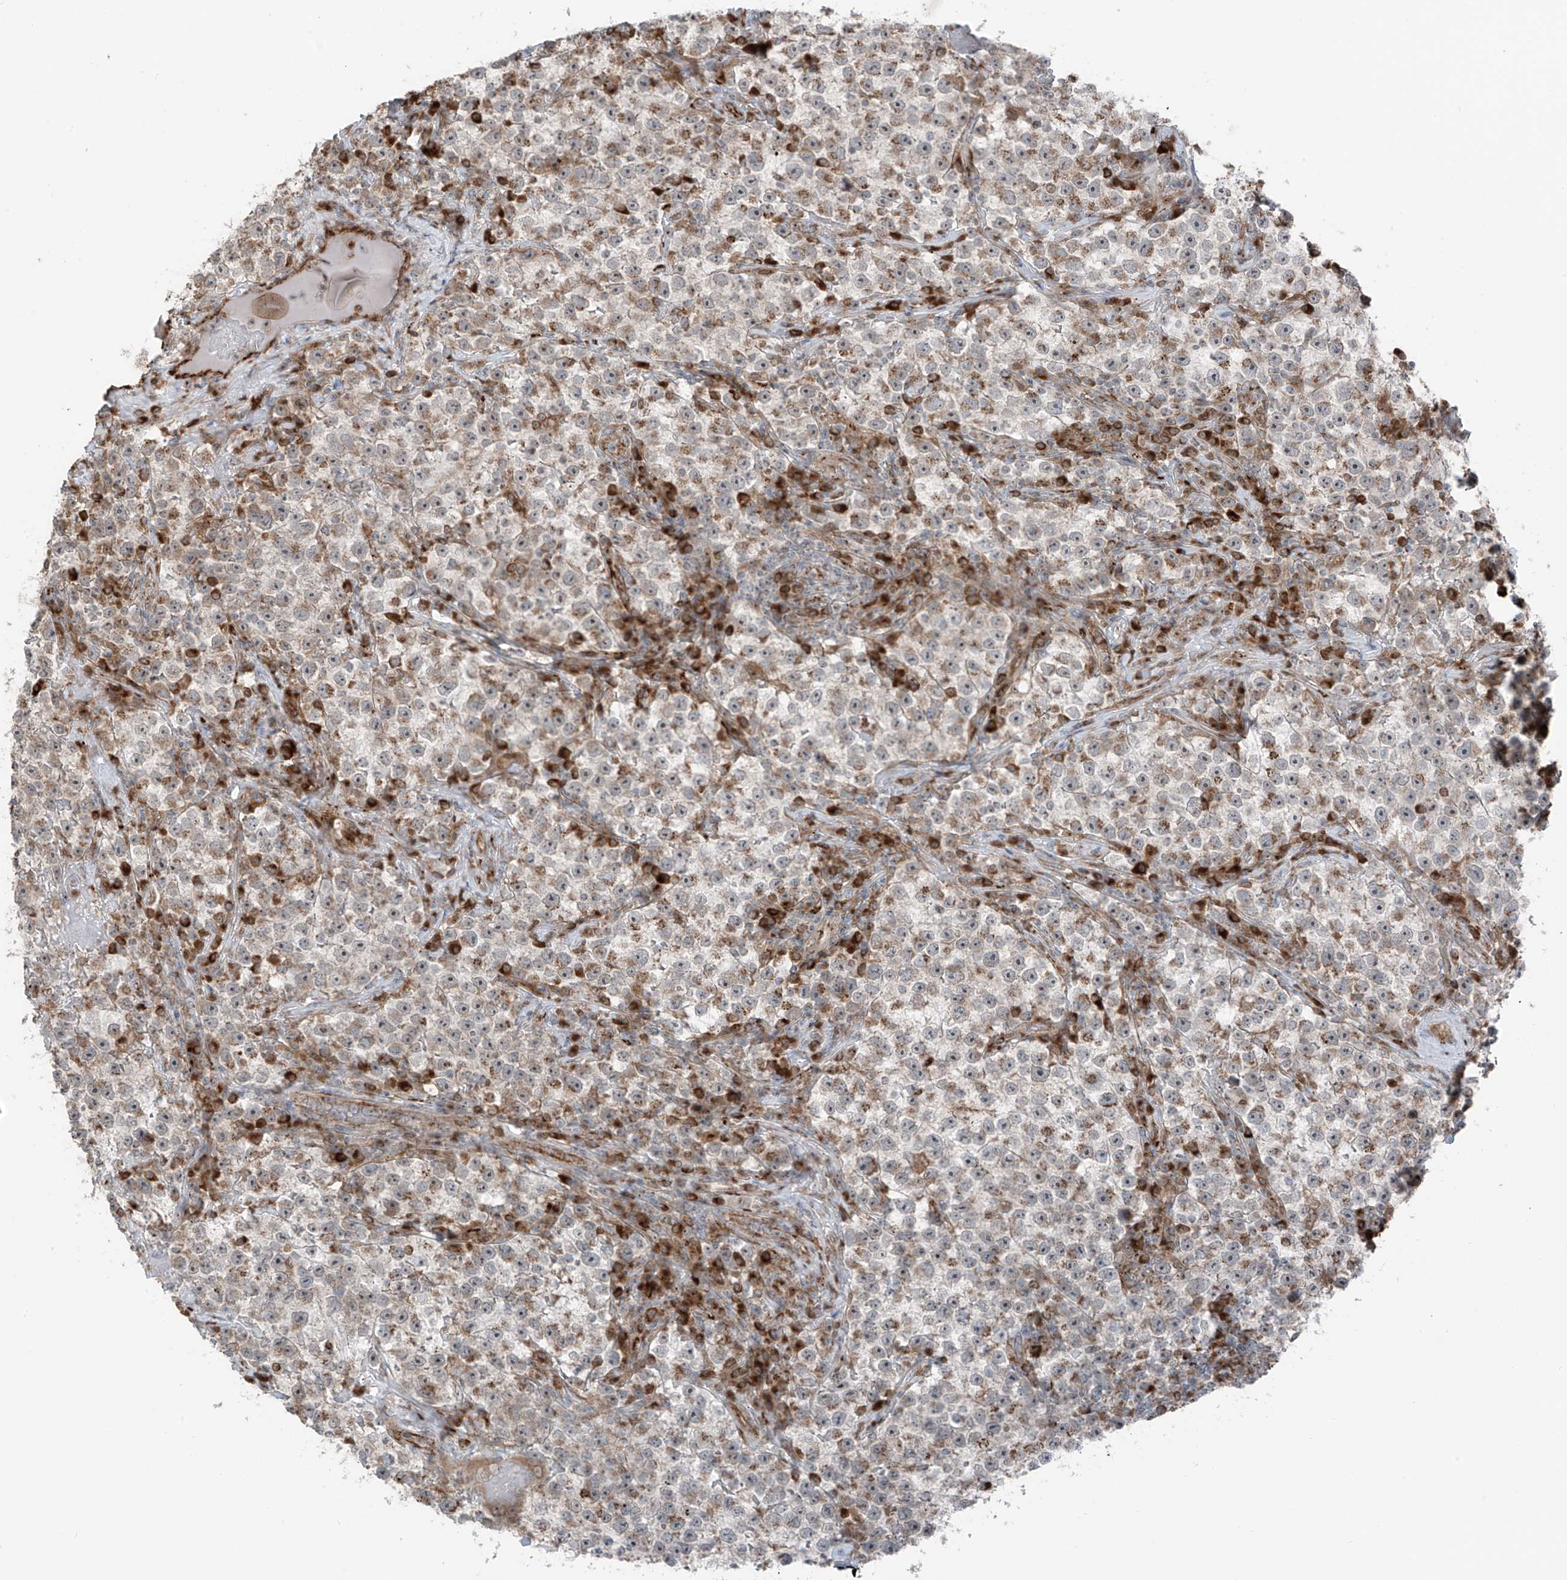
{"staining": {"intensity": "weak", "quantity": ">75%", "location": "cytoplasmic/membranous"}, "tissue": "testis cancer", "cell_type": "Tumor cells", "image_type": "cancer", "snomed": [{"axis": "morphology", "description": "Seminoma, NOS"}, {"axis": "topography", "description": "Testis"}], "caption": "Brown immunohistochemical staining in human testis seminoma displays weak cytoplasmic/membranous staining in approximately >75% of tumor cells. The protein is shown in brown color, while the nuclei are stained blue.", "gene": "ERLEC1", "patient": {"sex": "male", "age": 22}}